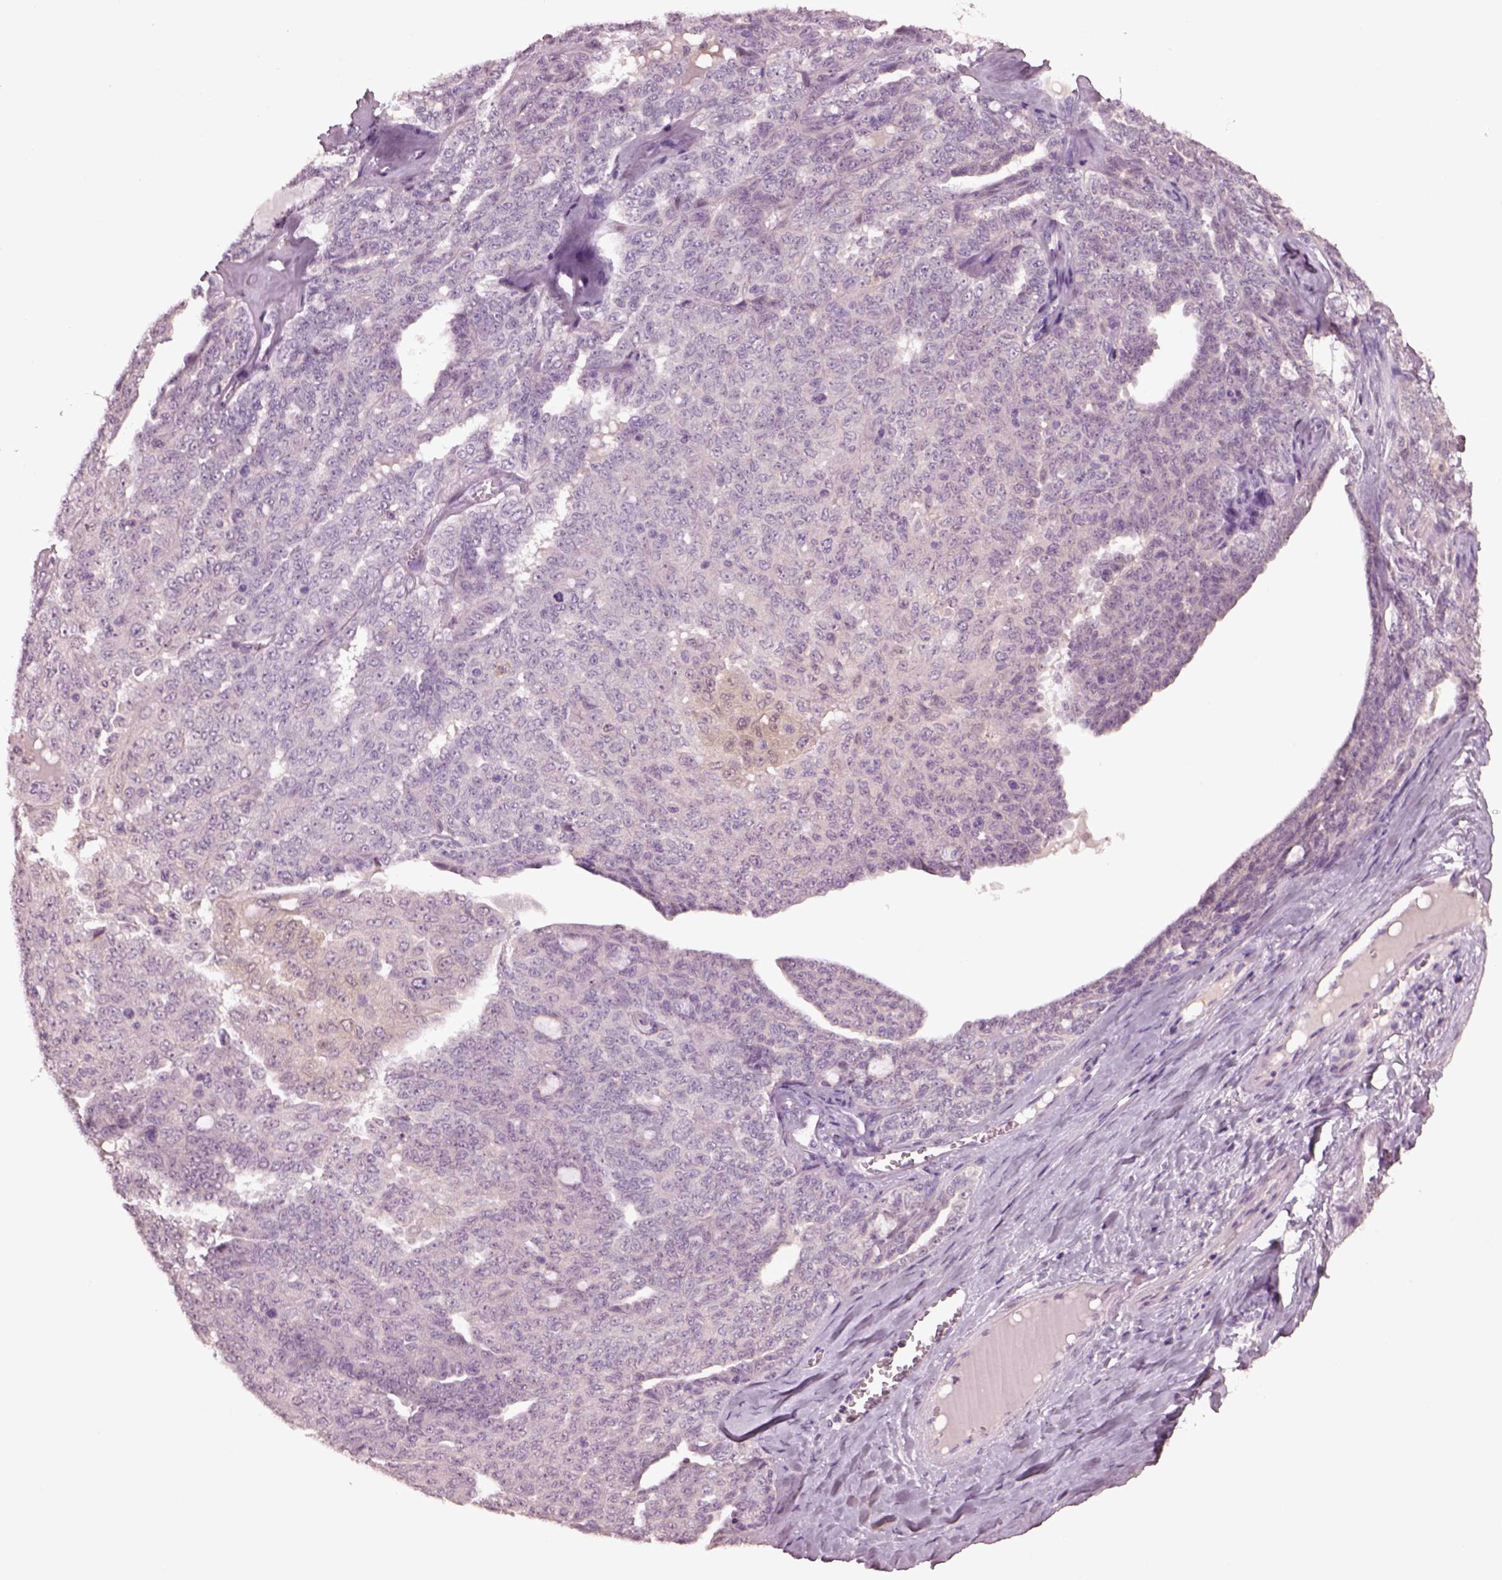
{"staining": {"intensity": "negative", "quantity": "none", "location": "none"}, "tissue": "ovarian cancer", "cell_type": "Tumor cells", "image_type": "cancer", "snomed": [{"axis": "morphology", "description": "Cystadenocarcinoma, serous, NOS"}, {"axis": "topography", "description": "Ovary"}], "caption": "High magnification brightfield microscopy of ovarian serous cystadenocarcinoma stained with DAB (brown) and counterstained with hematoxylin (blue): tumor cells show no significant positivity. (Brightfield microscopy of DAB (3,3'-diaminobenzidine) IHC at high magnification).", "gene": "CLPSL1", "patient": {"sex": "female", "age": 71}}